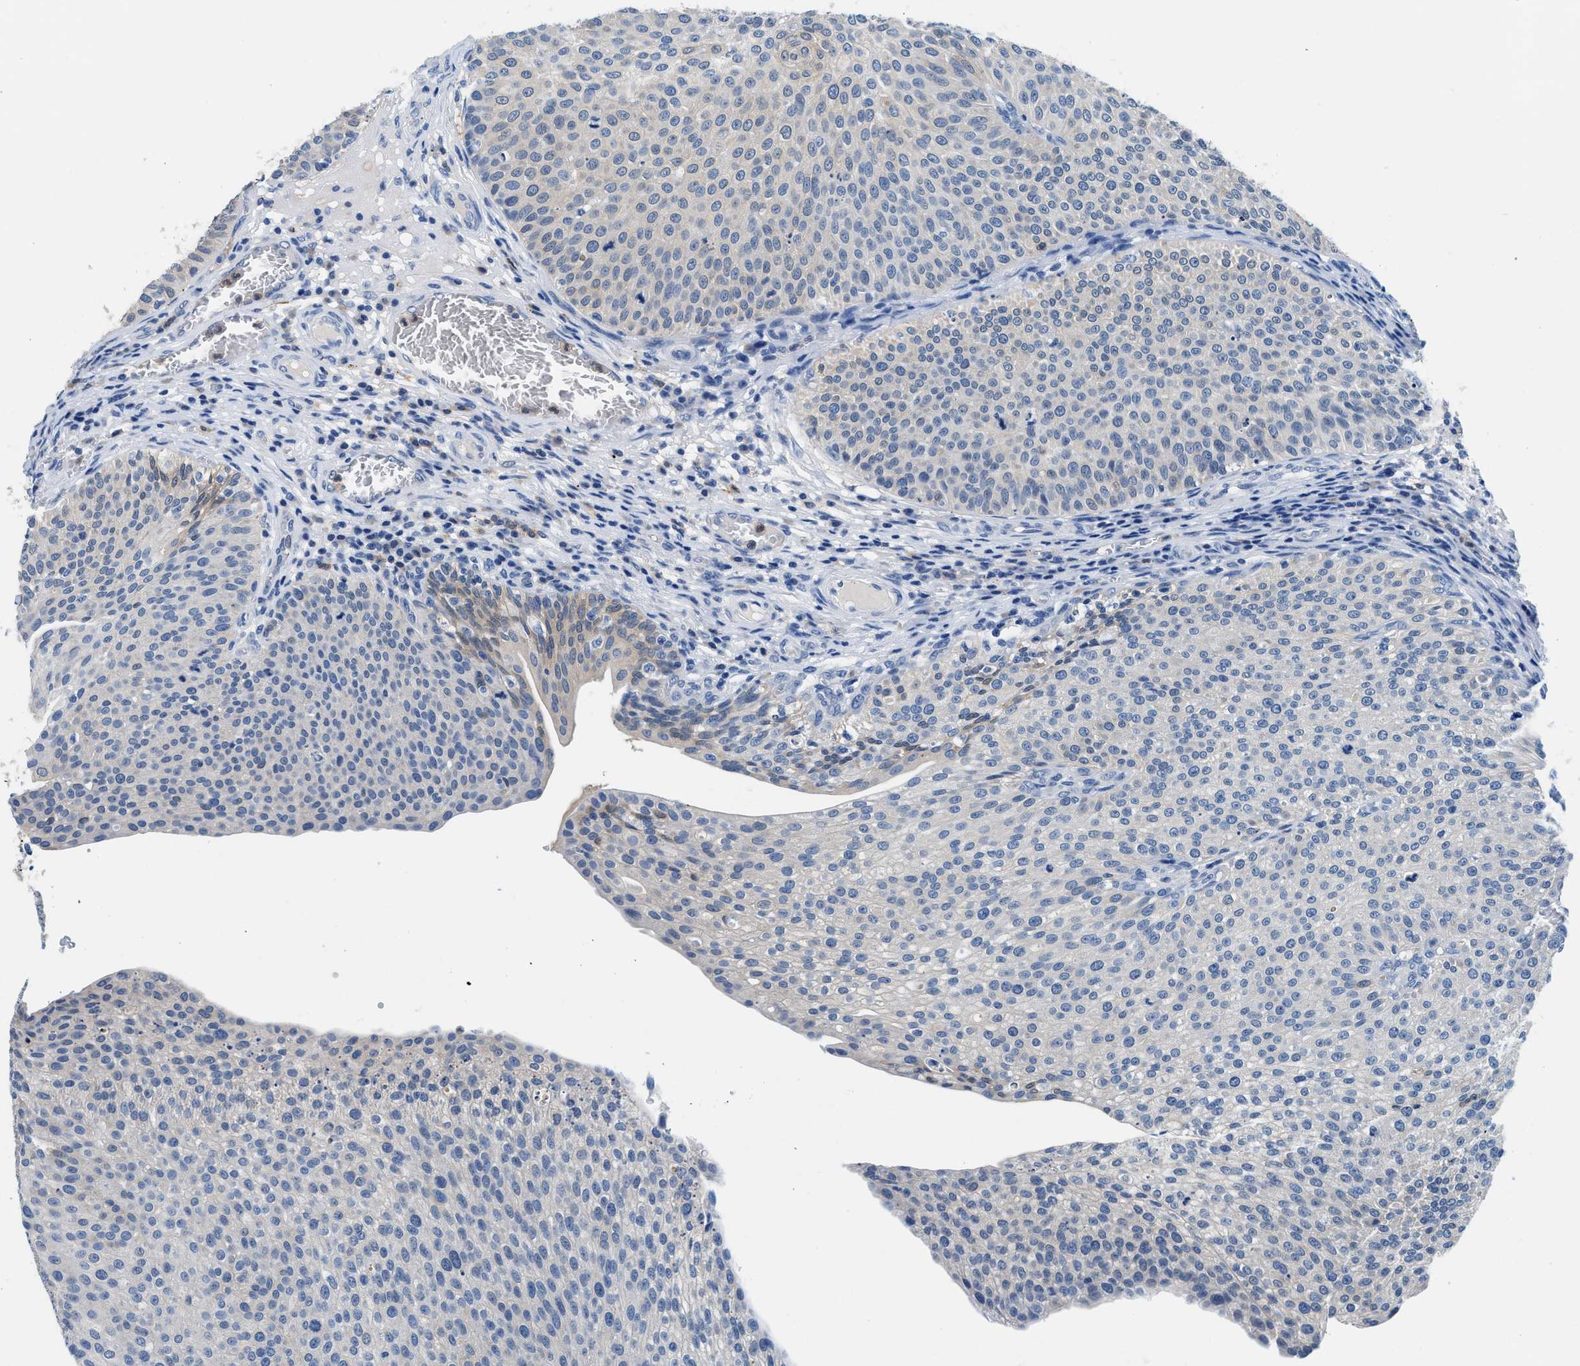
{"staining": {"intensity": "negative", "quantity": "none", "location": "none"}, "tissue": "urothelial cancer", "cell_type": "Tumor cells", "image_type": "cancer", "snomed": [{"axis": "morphology", "description": "Urothelial carcinoma, Low grade"}, {"axis": "topography", "description": "Smooth muscle"}, {"axis": "topography", "description": "Urinary bladder"}], "caption": "Urothelial cancer was stained to show a protein in brown. There is no significant positivity in tumor cells.", "gene": "FADS6", "patient": {"sex": "male", "age": 60}}